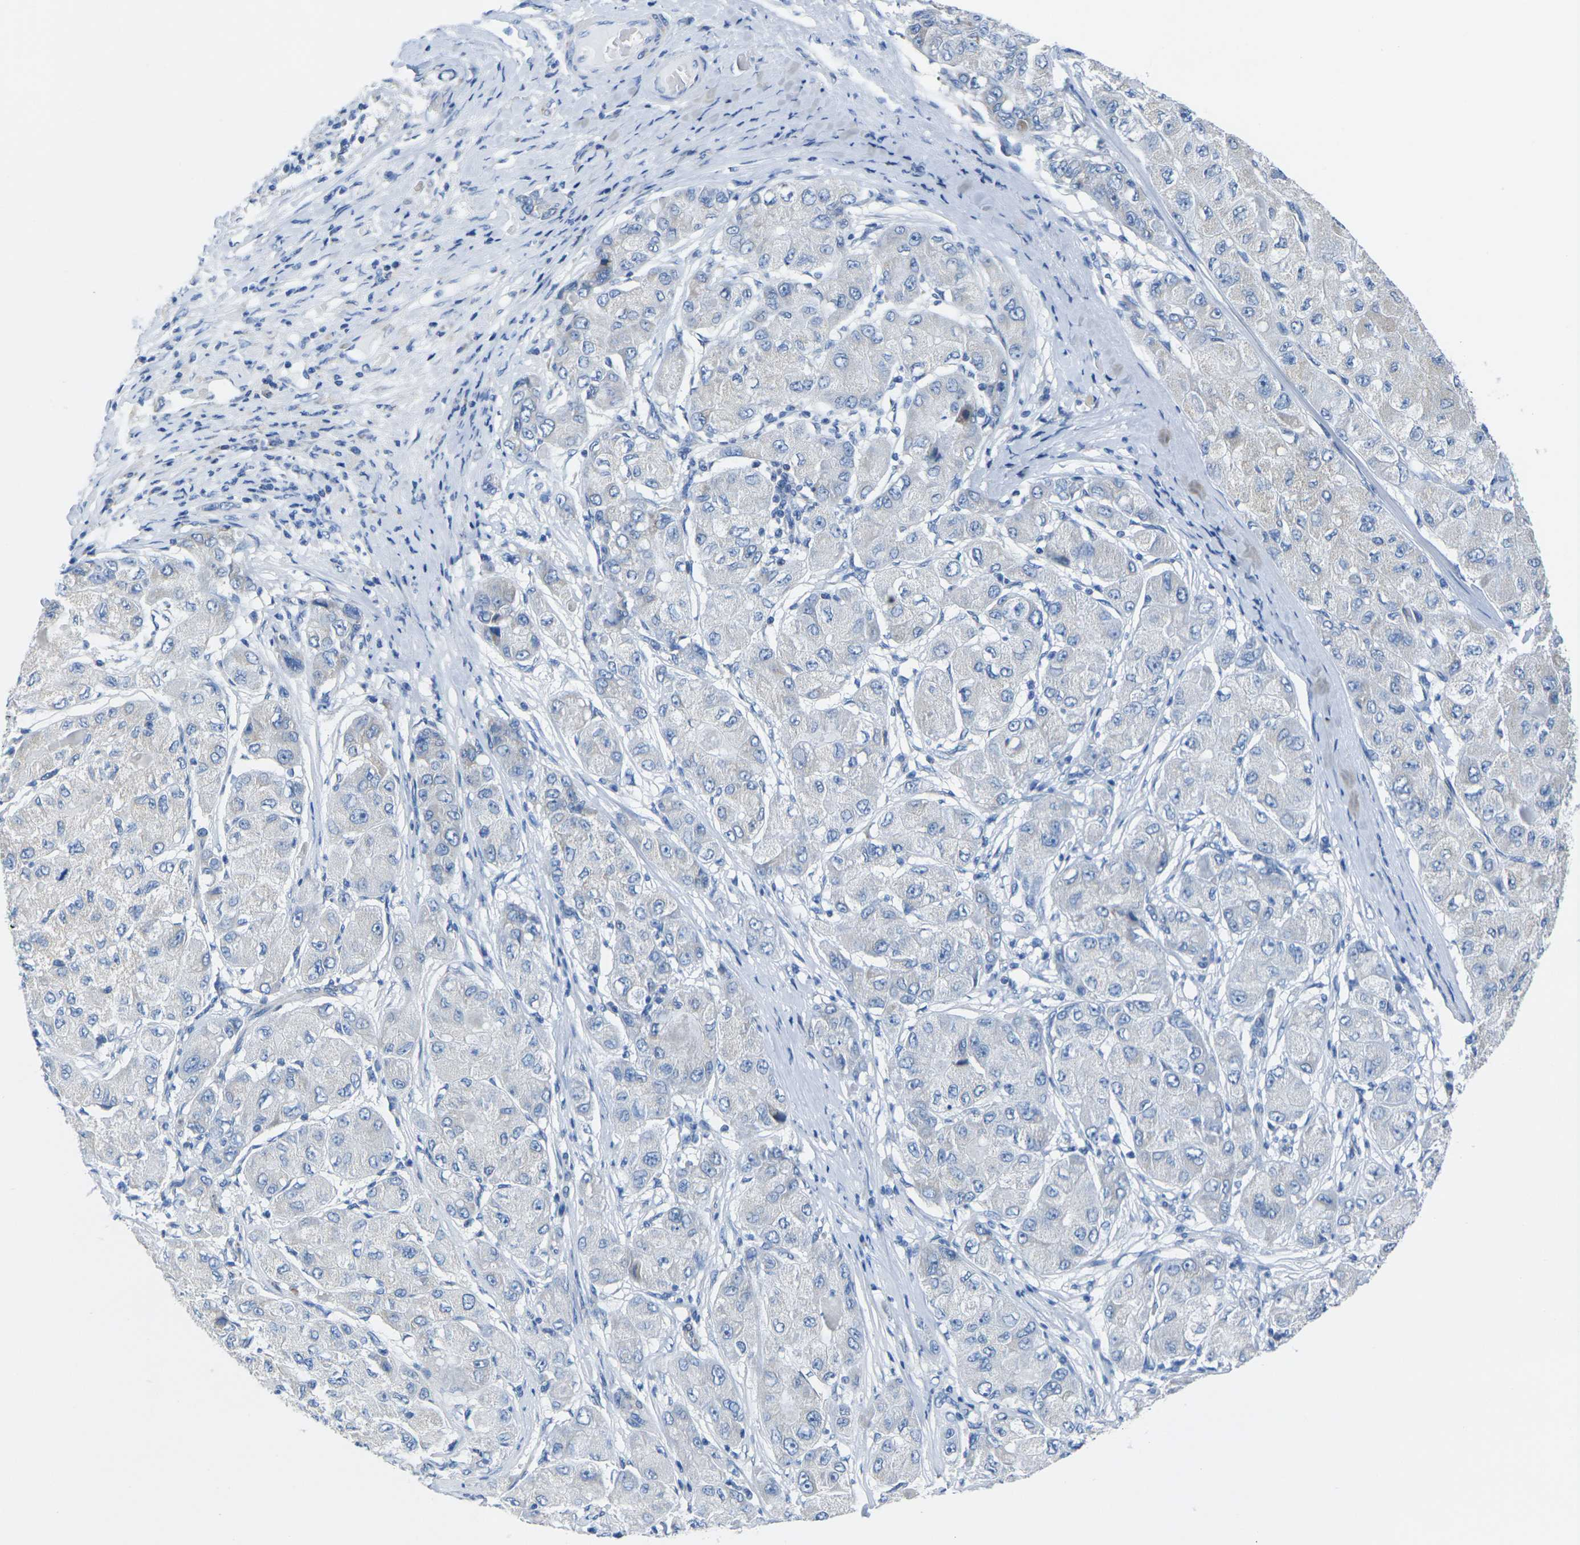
{"staining": {"intensity": "weak", "quantity": "<25%", "location": "cytoplasmic/membranous"}, "tissue": "liver cancer", "cell_type": "Tumor cells", "image_type": "cancer", "snomed": [{"axis": "morphology", "description": "Carcinoma, Hepatocellular, NOS"}, {"axis": "topography", "description": "Liver"}], "caption": "High power microscopy micrograph of an immunohistochemistry photomicrograph of hepatocellular carcinoma (liver), revealing no significant positivity in tumor cells.", "gene": "TMEM204", "patient": {"sex": "male", "age": 80}}